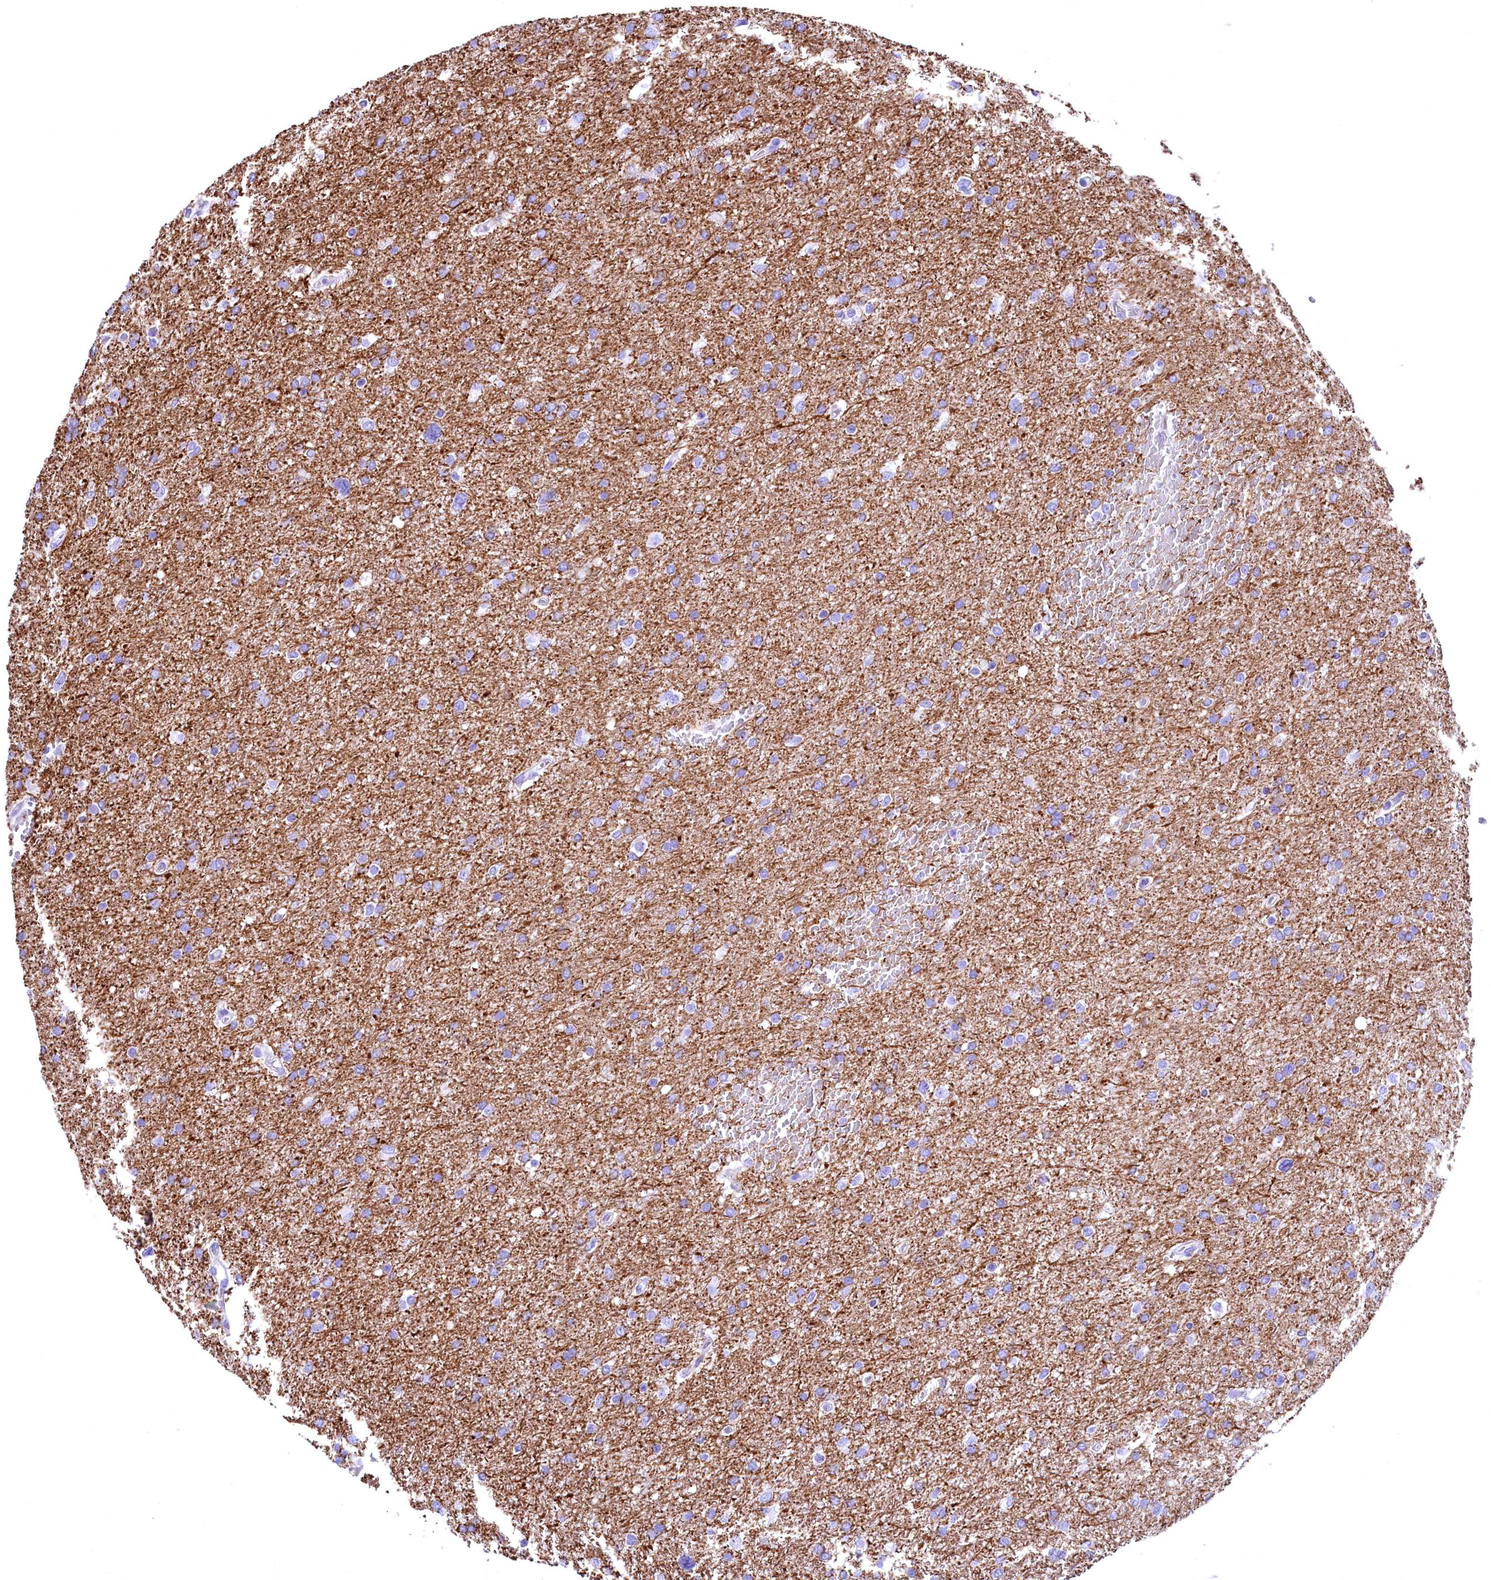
{"staining": {"intensity": "negative", "quantity": "none", "location": "none"}, "tissue": "glioma", "cell_type": "Tumor cells", "image_type": "cancer", "snomed": [{"axis": "morphology", "description": "Glioma, malignant, High grade"}, {"axis": "topography", "description": "Cerebral cortex"}], "caption": "Immunohistochemistry (IHC) histopathology image of neoplastic tissue: human malignant glioma (high-grade) stained with DAB exhibits no significant protein expression in tumor cells.", "gene": "SKIDA1", "patient": {"sex": "female", "age": 36}}